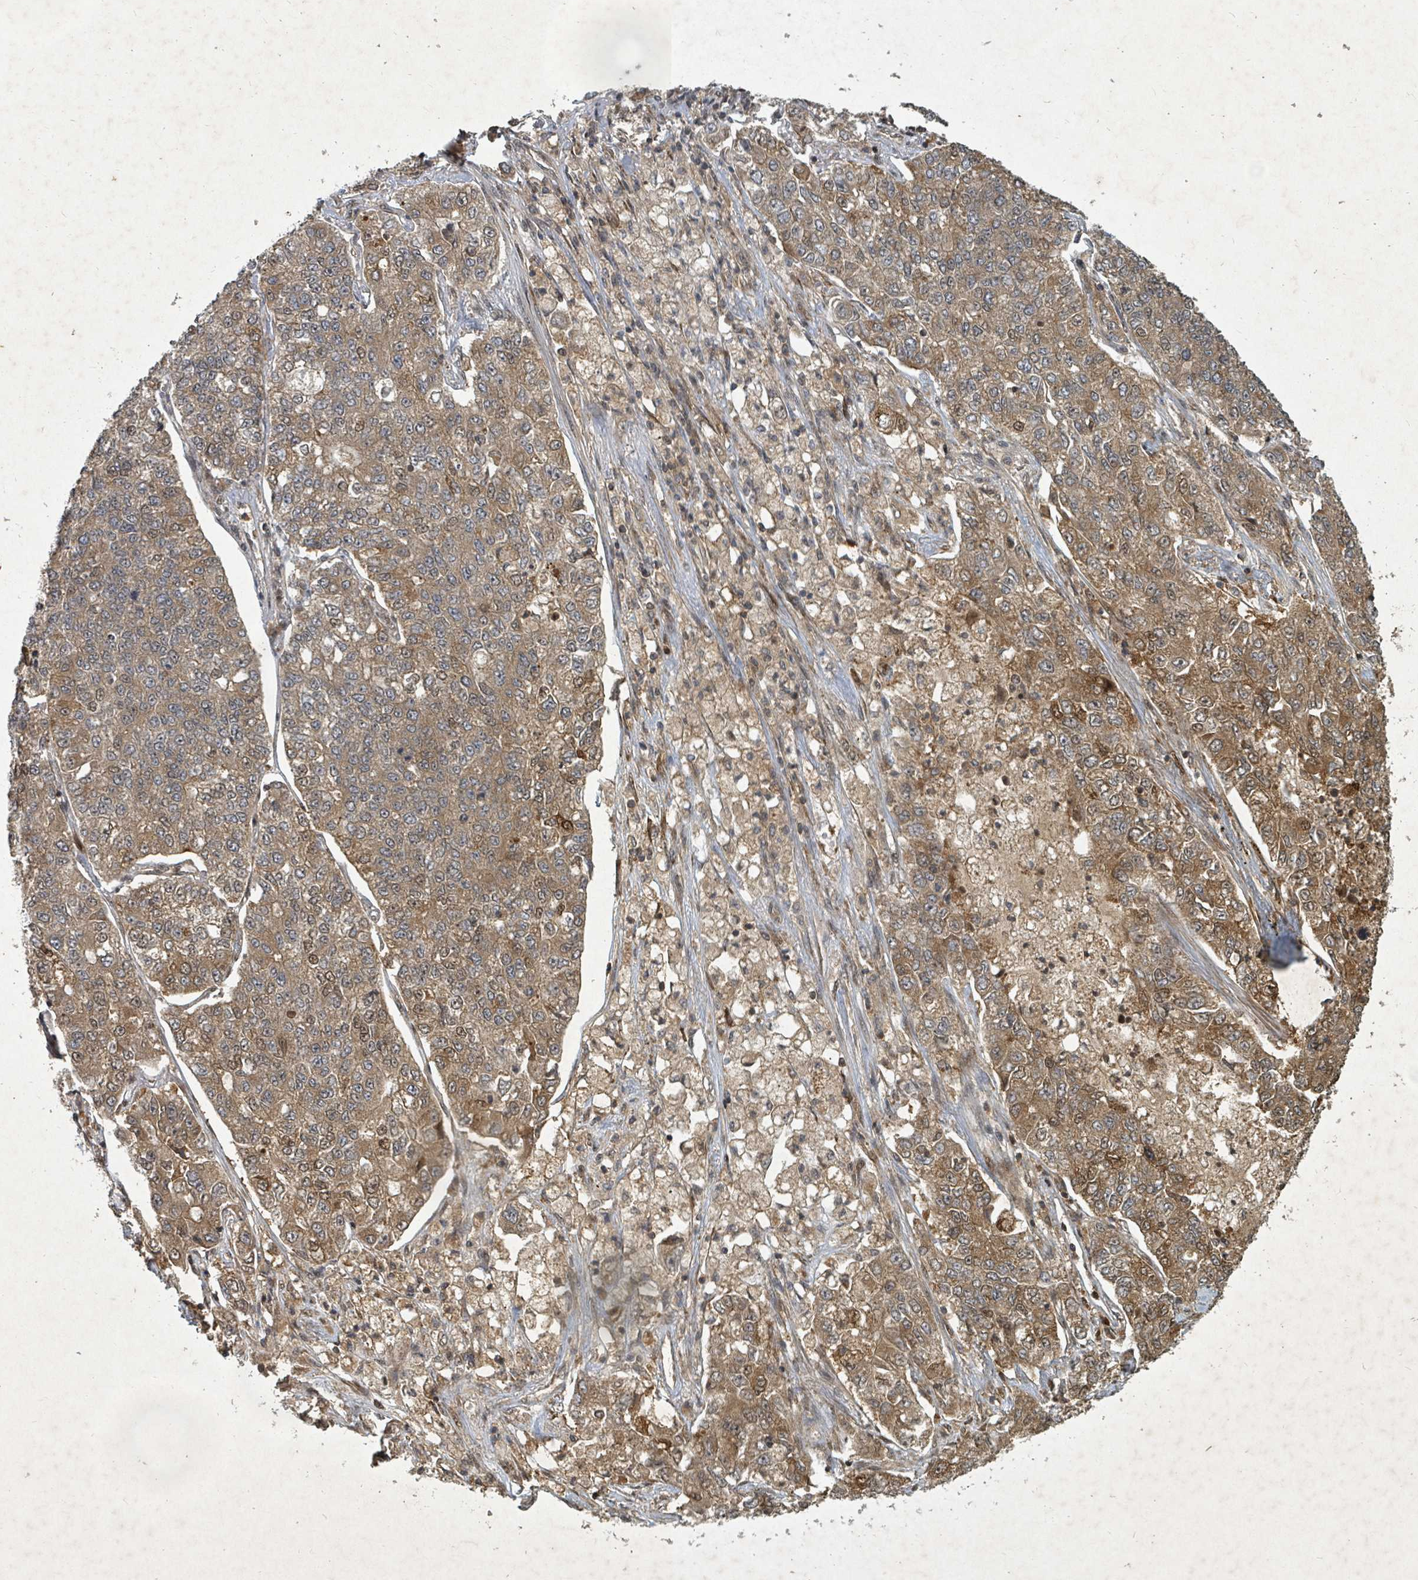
{"staining": {"intensity": "moderate", "quantity": ">75%", "location": "cytoplasmic/membranous,nuclear"}, "tissue": "lung cancer", "cell_type": "Tumor cells", "image_type": "cancer", "snomed": [{"axis": "morphology", "description": "Adenocarcinoma, NOS"}, {"axis": "topography", "description": "Lung"}], "caption": "This histopathology image shows lung cancer (adenocarcinoma) stained with IHC to label a protein in brown. The cytoplasmic/membranous and nuclear of tumor cells show moderate positivity for the protein. Nuclei are counter-stained blue.", "gene": "KDM4E", "patient": {"sex": "male", "age": 49}}